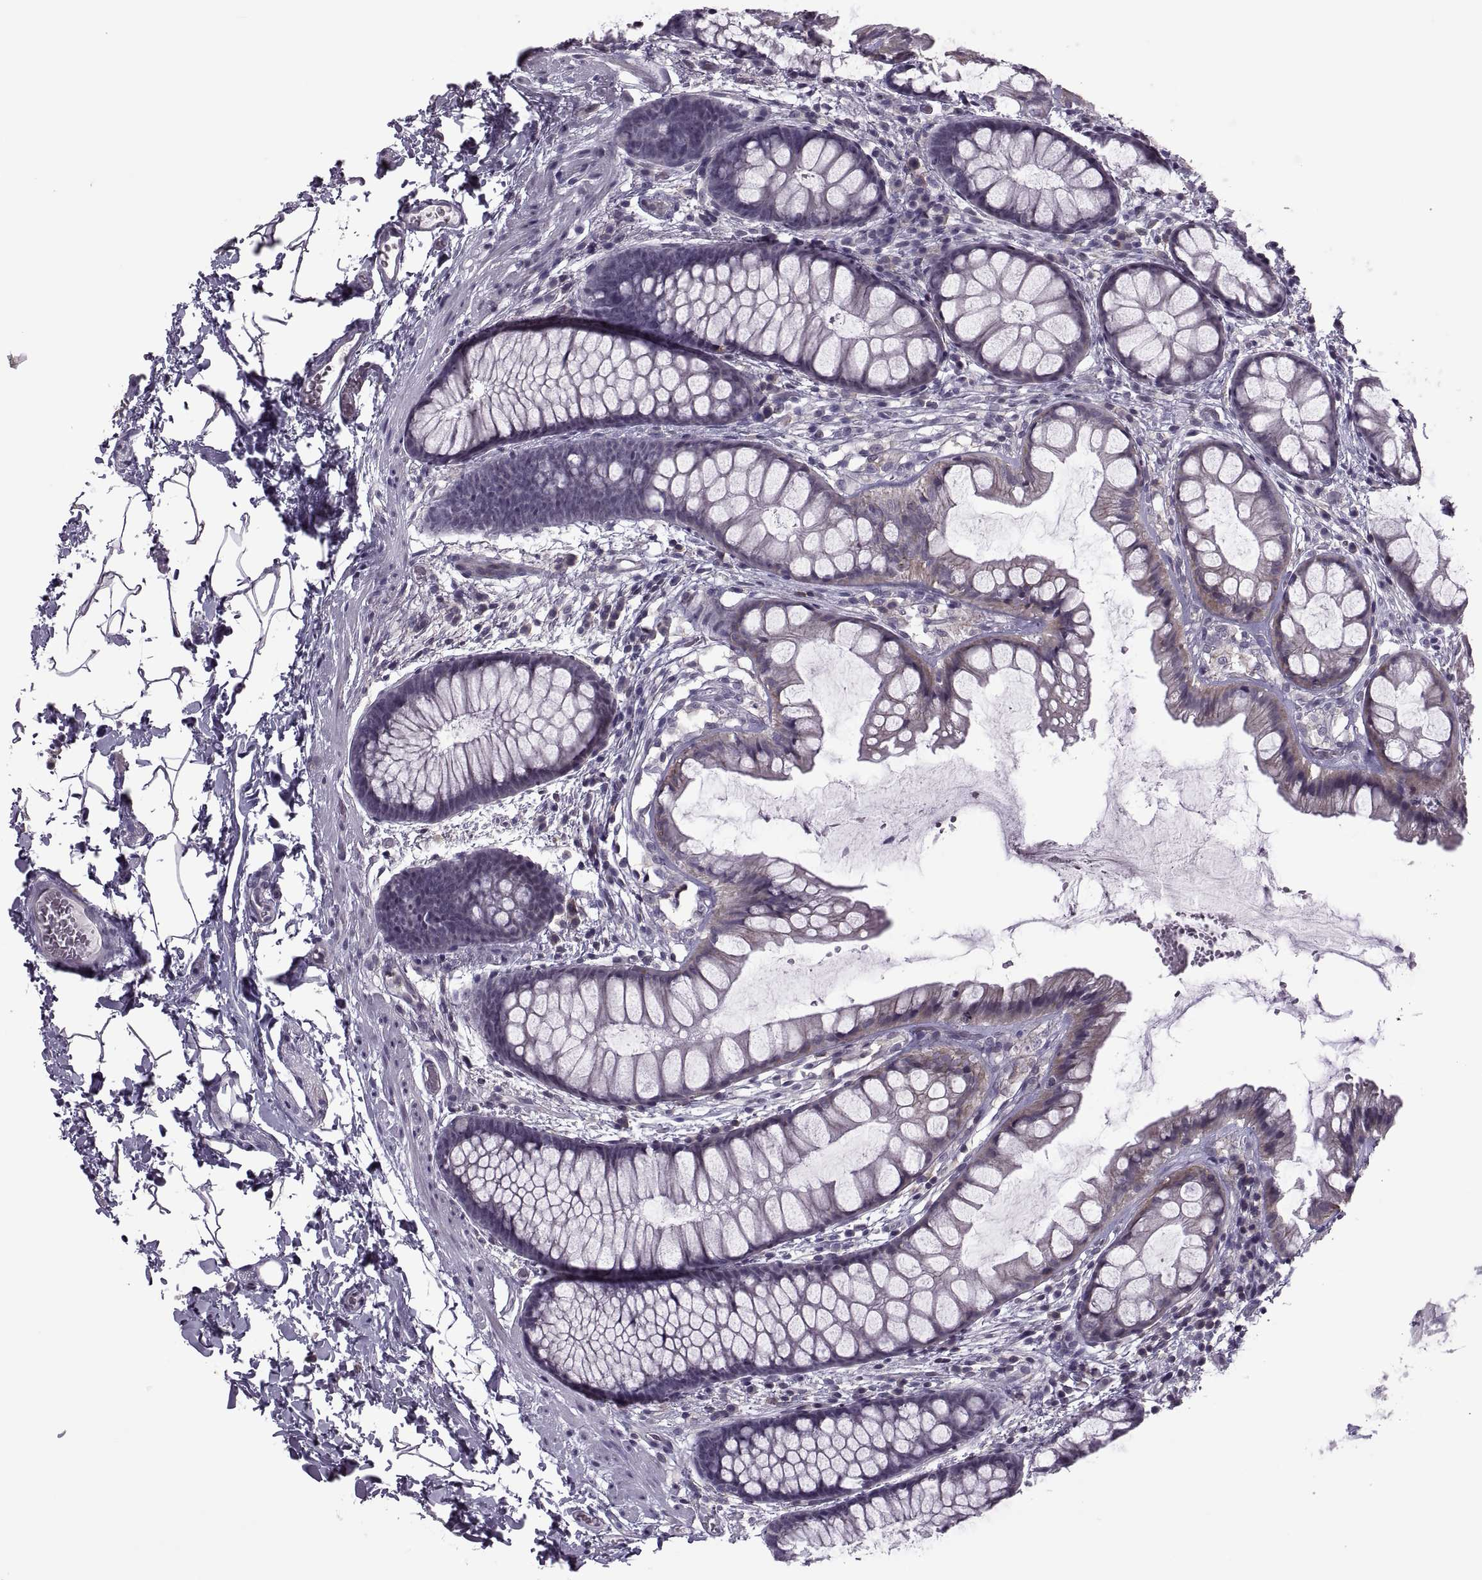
{"staining": {"intensity": "weak", "quantity": "<25%", "location": "cytoplasmic/membranous"}, "tissue": "rectum", "cell_type": "Glandular cells", "image_type": "normal", "snomed": [{"axis": "morphology", "description": "Normal tissue, NOS"}, {"axis": "topography", "description": "Rectum"}], "caption": "Human rectum stained for a protein using immunohistochemistry (IHC) reveals no expression in glandular cells.", "gene": "ODF3", "patient": {"sex": "female", "age": 62}}